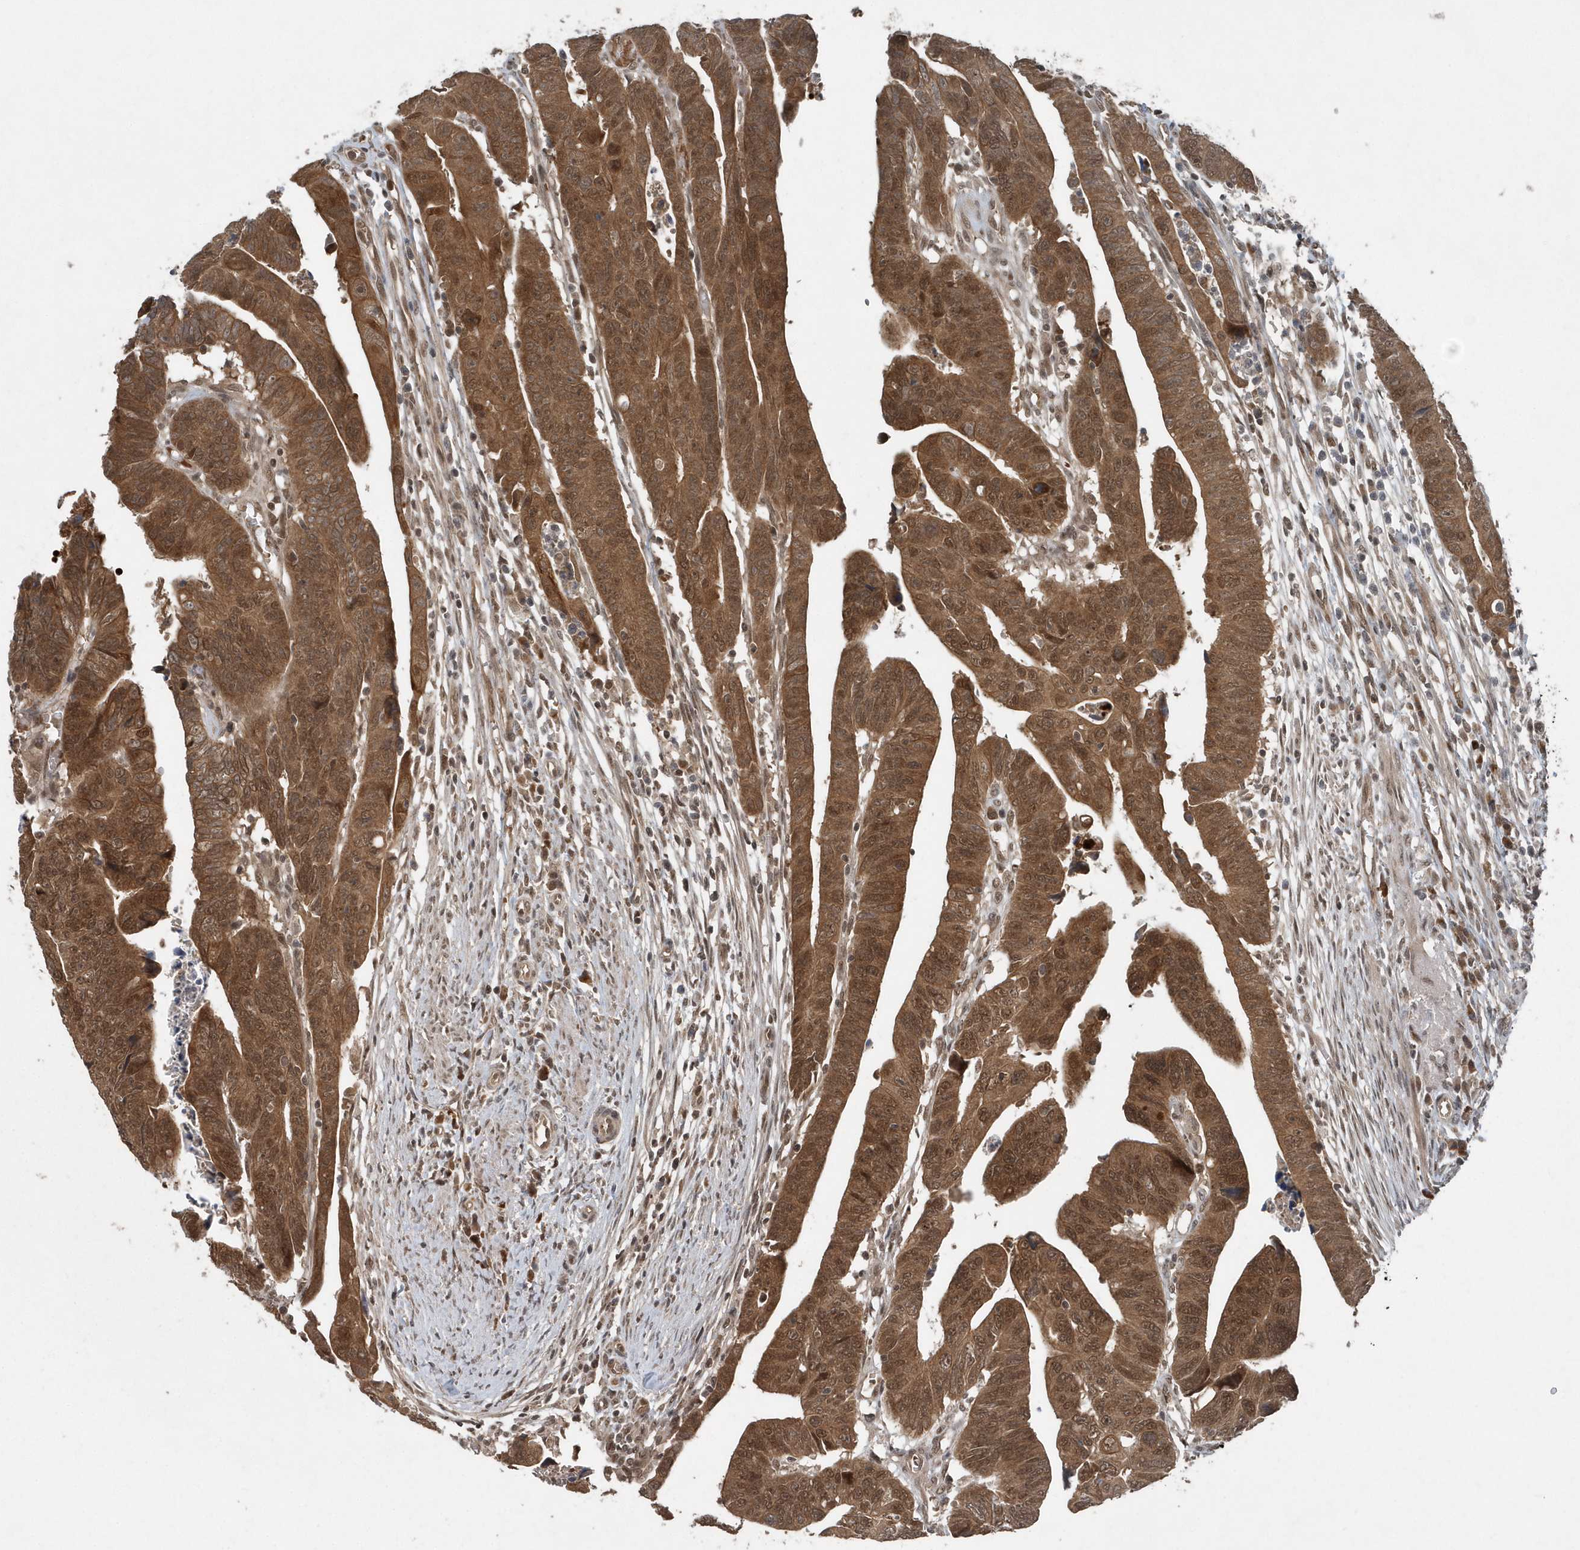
{"staining": {"intensity": "moderate", "quantity": ">75%", "location": "cytoplasmic/membranous,nuclear"}, "tissue": "colorectal cancer", "cell_type": "Tumor cells", "image_type": "cancer", "snomed": [{"axis": "morphology", "description": "Adenocarcinoma, NOS"}, {"axis": "topography", "description": "Rectum"}], "caption": "This is a histology image of immunohistochemistry staining of colorectal cancer (adenocarcinoma), which shows moderate staining in the cytoplasmic/membranous and nuclear of tumor cells.", "gene": "QTRT2", "patient": {"sex": "female", "age": 65}}